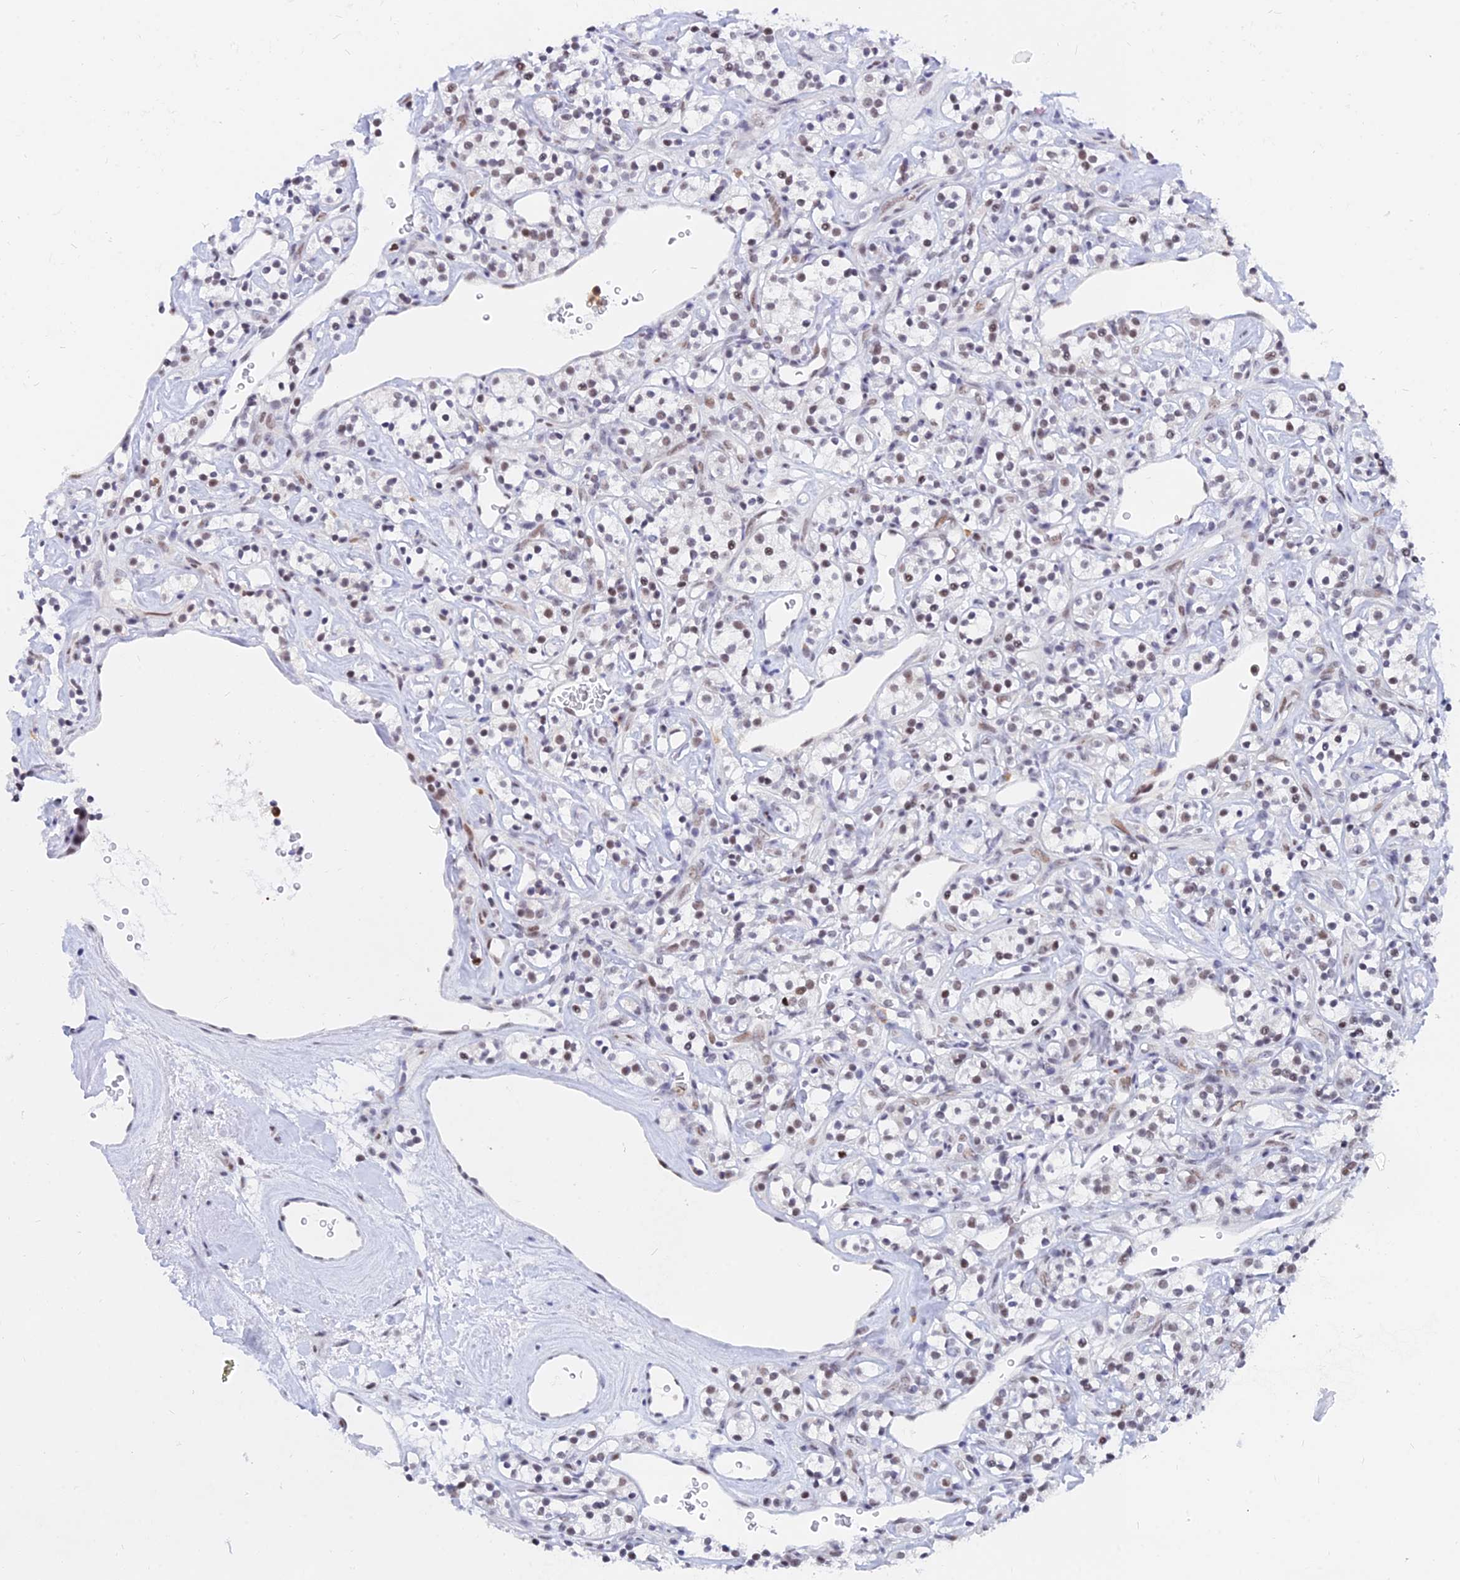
{"staining": {"intensity": "weak", "quantity": "25%-75%", "location": "nuclear"}, "tissue": "renal cancer", "cell_type": "Tumor cells", "image_type": "cancer", "snomed": [{"axis": "morphology", "description": "Adenocarcinoma, NOS"}, {"axis": "topography", "description": "Kidney"}], "caption": "Protein staining by immunohistochemistry (IHC) exhibits weak nuclear expression in about 25%-75% of tumor cells in renal cancer (adenocarcinoma). Nuclei are stained in blue.", "gene": "DPY30", "patient": {"sex": "male", "age": 77}}